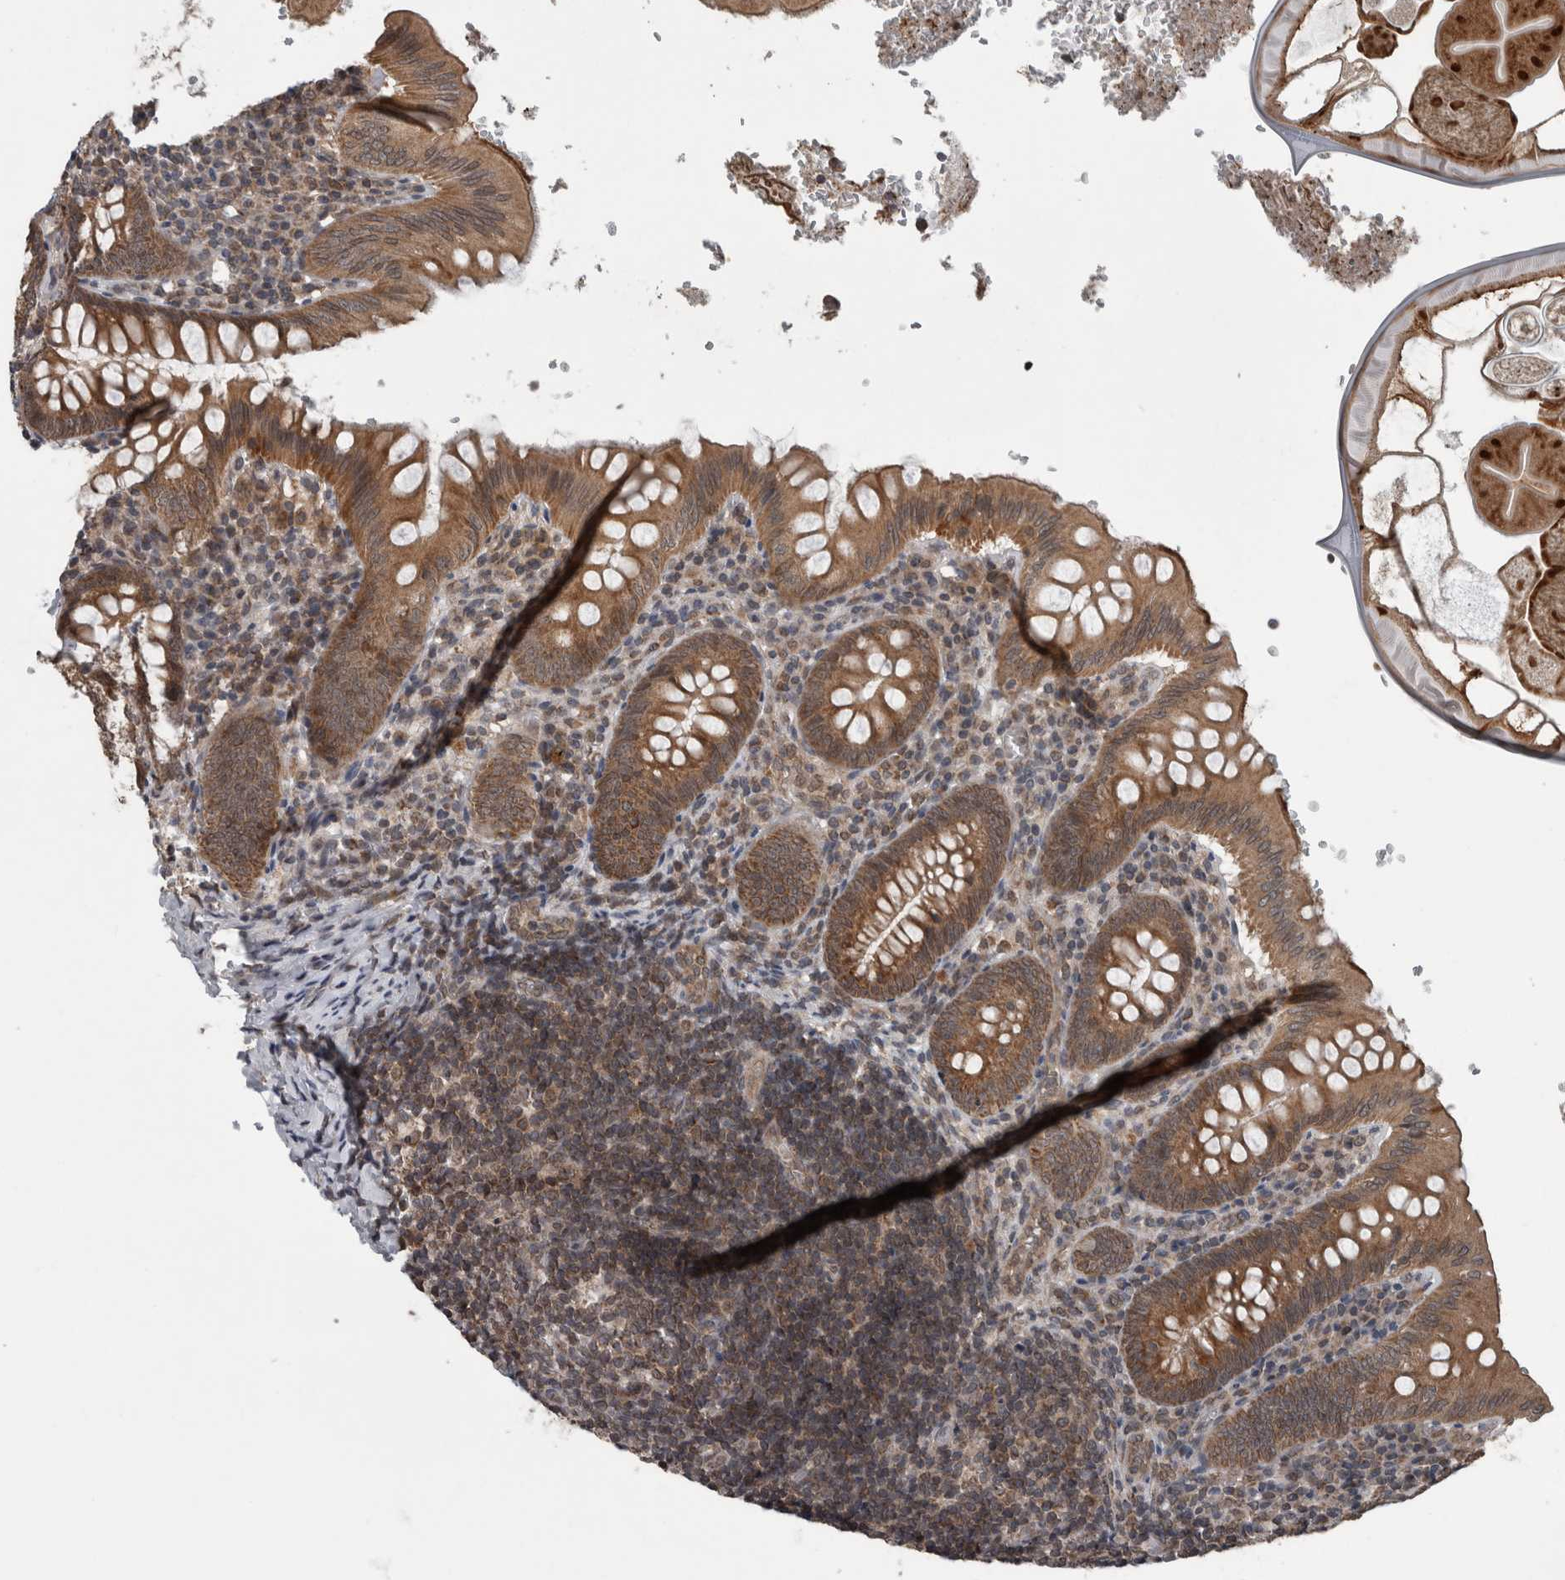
{"staining": {"intensity": "moderate", "quantity": ">75%", "location": "cytoplasmic/membranous"}, "tissue": "appendix", "cell_type": "Glandular cells", "image_type": "normal", "snomed": [{"axis": "morphology", "description": "Normal tissue, NOS"}, {"axis": "topography", "description": "Appendix"}], "caption": "Glandular cells demonstrate moderate cytoplasmic/membranous positivity in about >75% of cells in unremarkable appendix. (IHC, brightfield microscopy, high magnification).", "gene": "ENY2", "patient": {"sex": "male", "age": 8}}